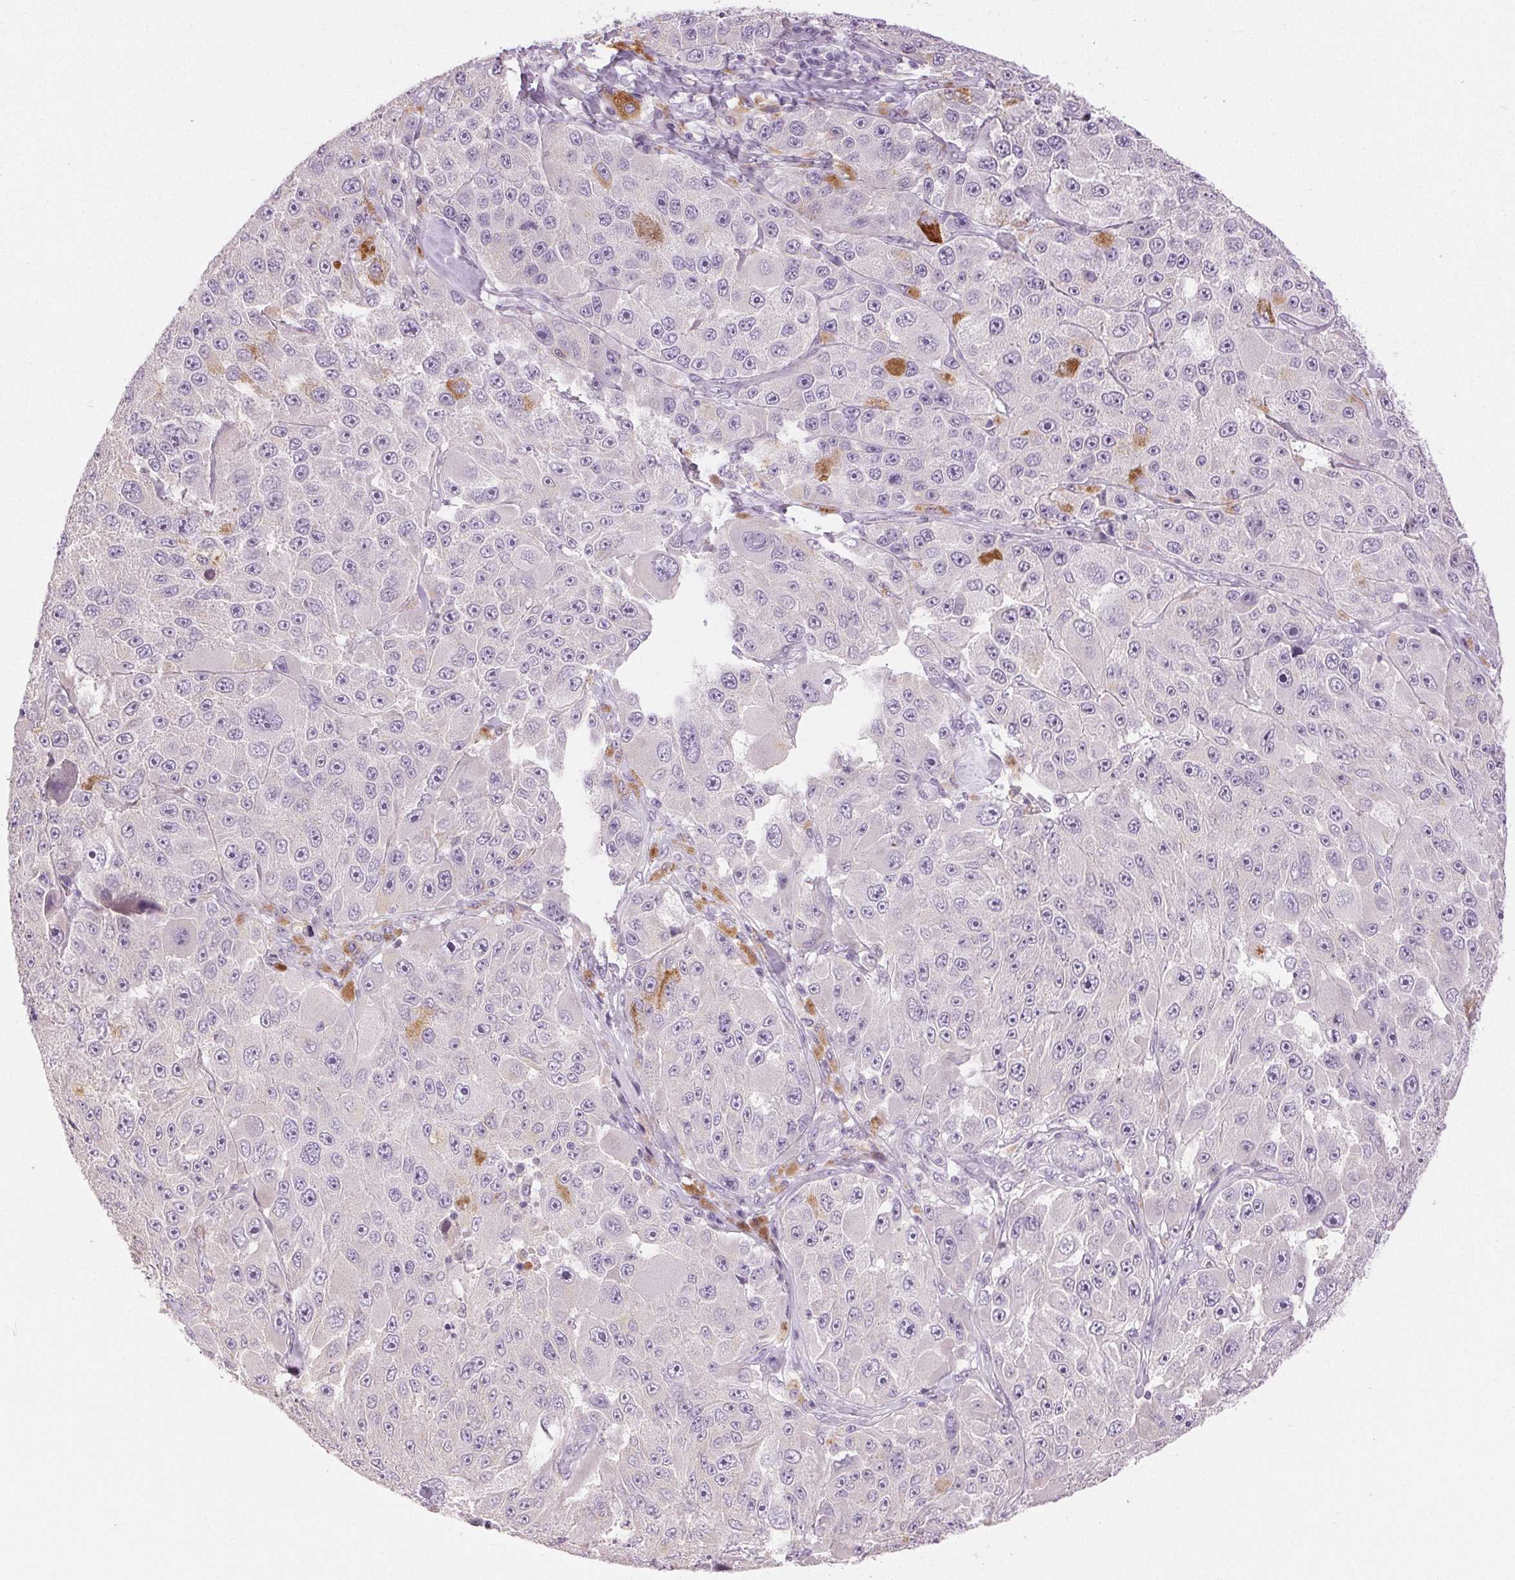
{"staining": {"intensity": "negative", "quantity": "none", "location": "none"}, "tissue": "melanoma", "cell_type": "Tumor cells", "image_type": "cancer", "snomed": [{"axis": "morphology", "description": "Malignant melanoma, Metastatic site"}, {"axis": "topography", "description": "Lymph node"}], "caption": "Melanoma stained for a protein using IHC exhibits no staining tumor cells.", "gene": "DSG3", "patient": {"sex": "male", "age": 62}}